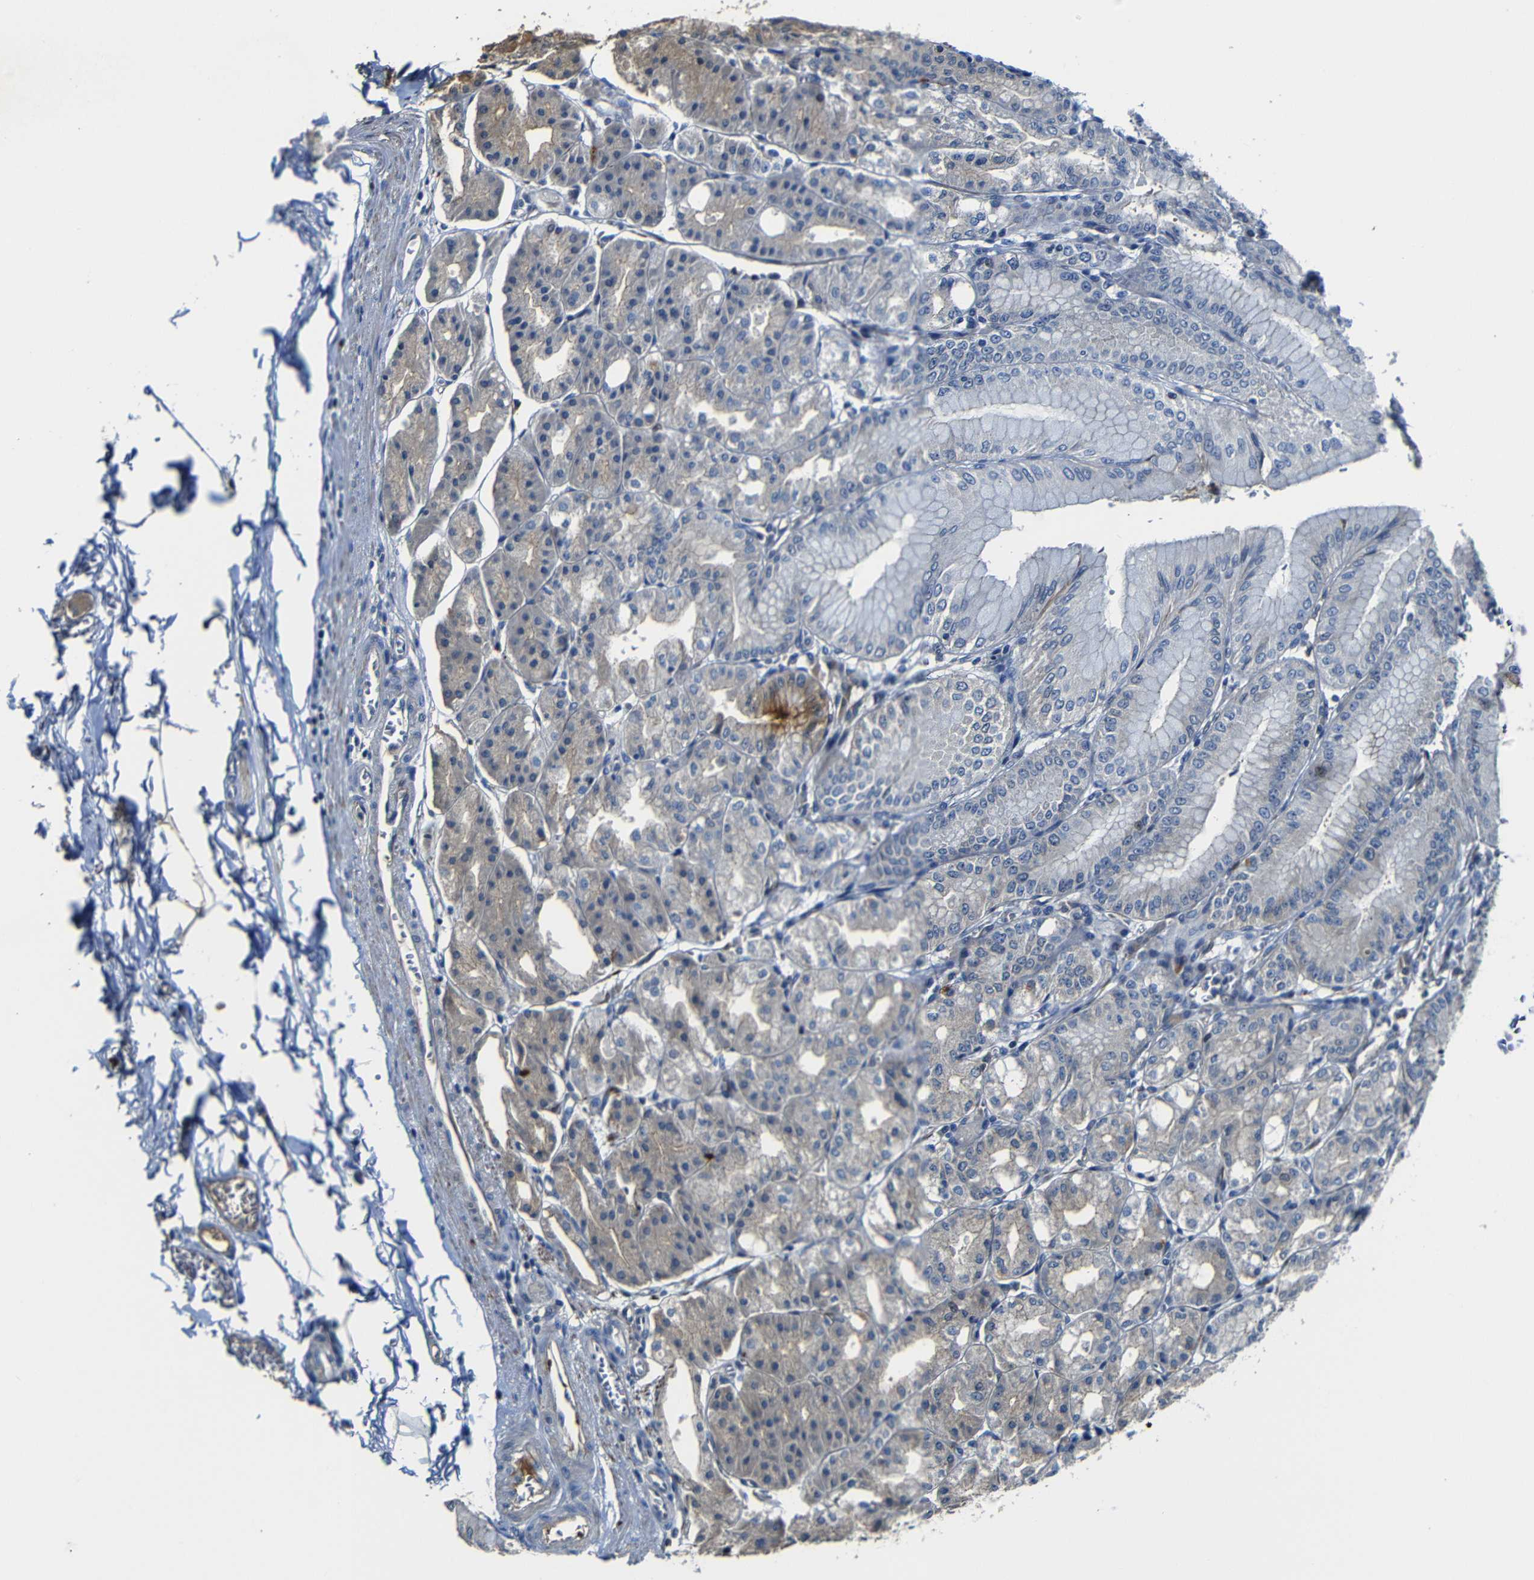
{"staining": {"intensity": "moderate", "quantity": "<25%", "location": "cytoplasmic/membranous"}, "tissue": "stomach", "cell_type": "Glandular cells", "image_type": "normal", "snomed": [{"axis": "morphology", "description": "Normal tissue, NOS"}, {"axis": "topography", "description": "Stomach, lower"}], "caption": "Immunohistochemical staining of benign human stomach reveals low levels of moderate cytoplasmic/membranous staining in about <25% of glandular cells. The staining was performed using DAB (3,3'-diaminobenzidine), with brown indicating positive protein expression. Nuclei are stained blue with hematoxylin.", "gene": "AFDN", "patient": {"sex": "male", "age": 71}}